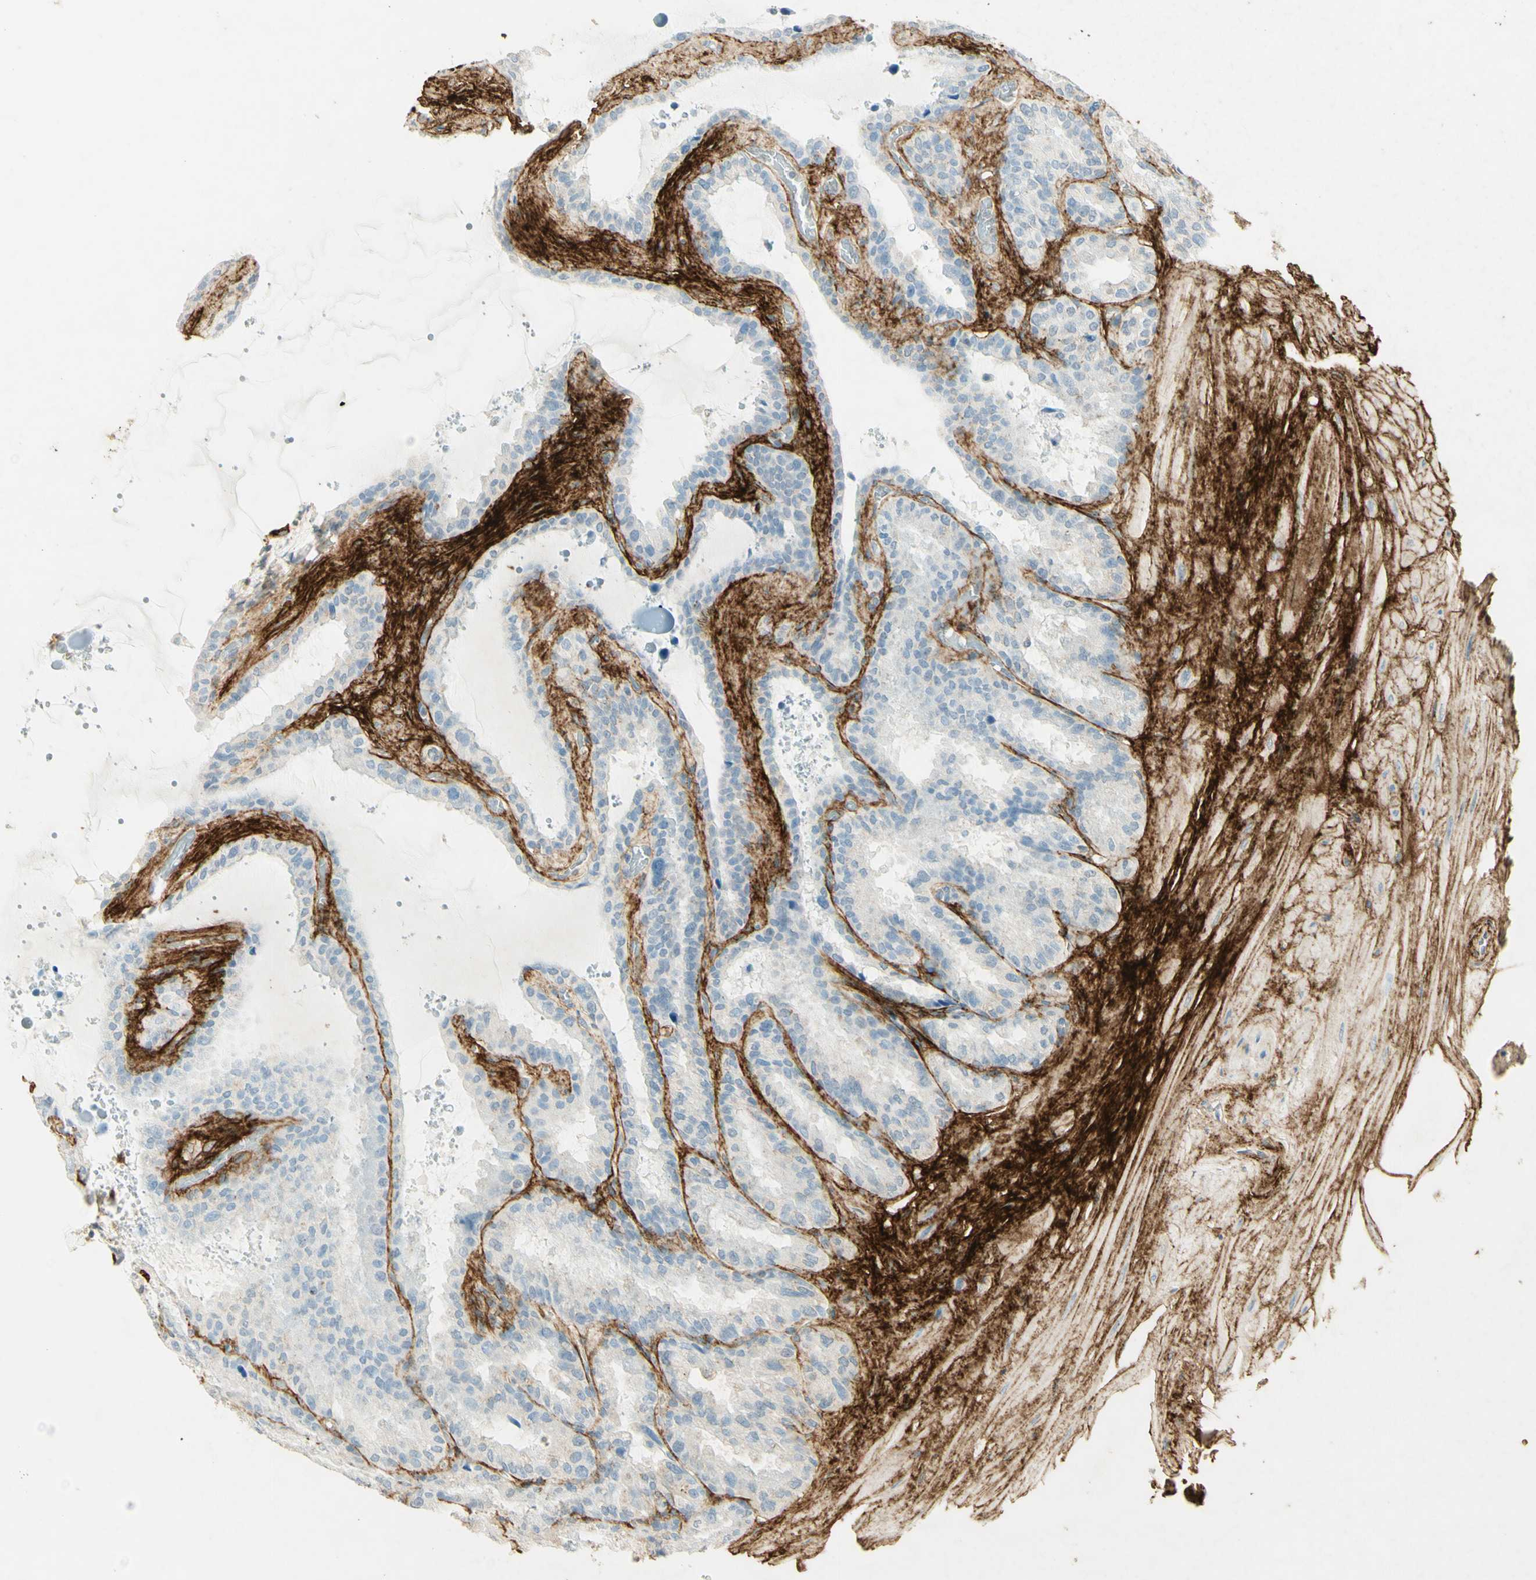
{"staining": {"intensity": "strong", "quantity": "<25%", "location": "cytoplasmic/membranous"}, "tissue": "seminal vesicle", "cell_type": "Glandular cells", "image_type": "normal", "snomed": [{"axis": "morphology", "description": "Normal tissue, NOS"}, {"axis": "topography", "description": "Seminal veicle"}], "caption": "Immunohistochemical staining of normal human seminal vesicle demonstrates strong cytoplasmic/membranous protein expression in approximately <25% of glandular cells.", "gene": "TNN", "patient": {"sex": "male", "age": 46}}